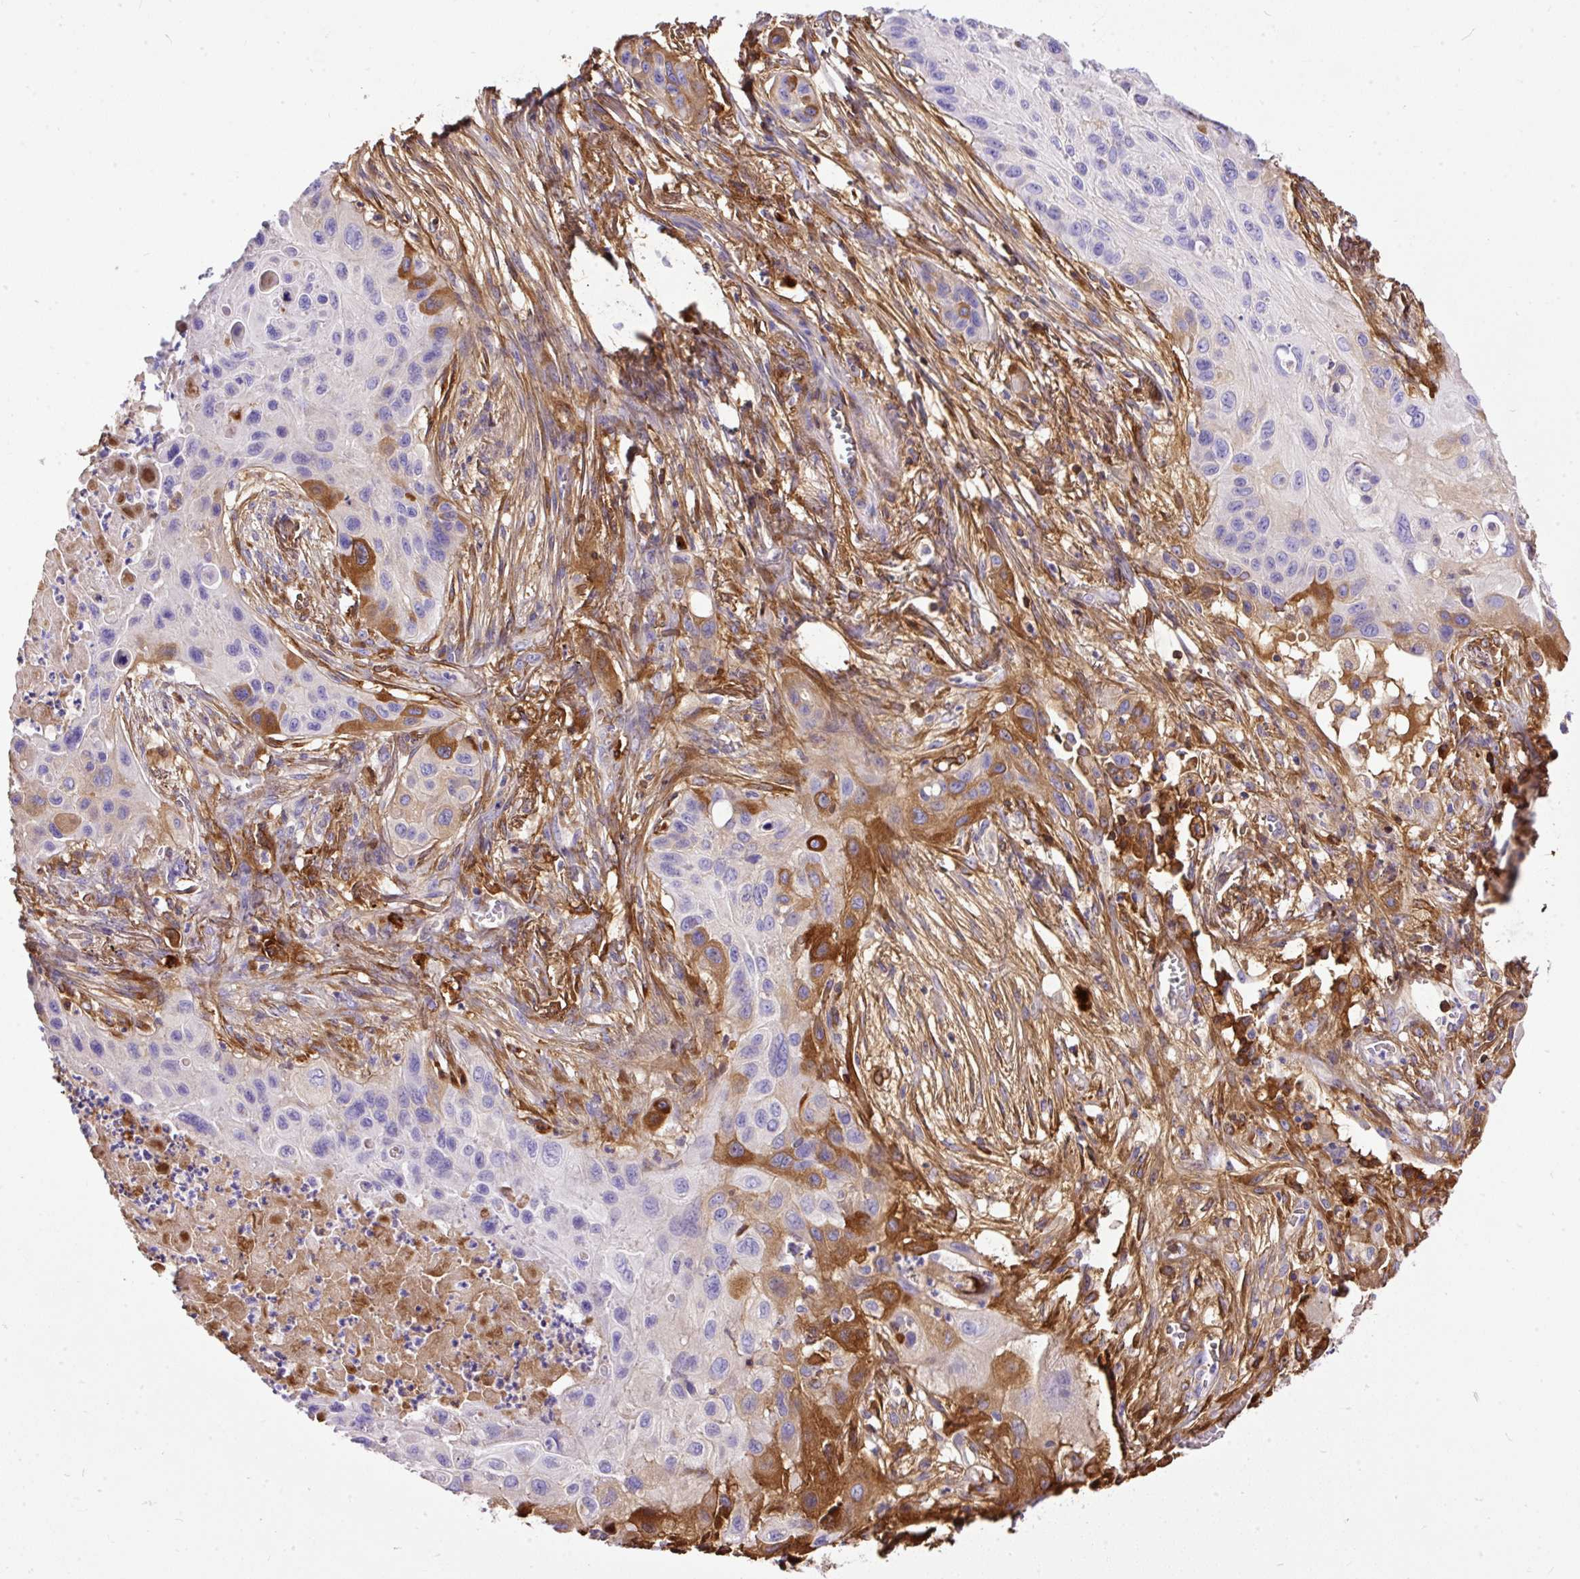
{"staining": {"intensity": "strong", "quantity": "<25%", "location": "cytoplasmic/membranous"}, "tissue": "lung cancer", "cell_type": "Tumor cells", "image_type": "cancer", "snomed": [{"axis": "morphology", "description": "Squamous cell carcinoma, NOS"}, {"axis": "topography", "description": "Lung"}], "caption": "Immunohistochemistry image of neoplastic tissue: lung cancer stained using IHC demonstrates medium levels of strong protein expression localized specifically in the cytoplasmic/membranous of tumor cells, appearing as a cytoplasmic/membranous brown color.", "gene": "CLEC3B", "patient": {"sex": "male", "age": 71}}